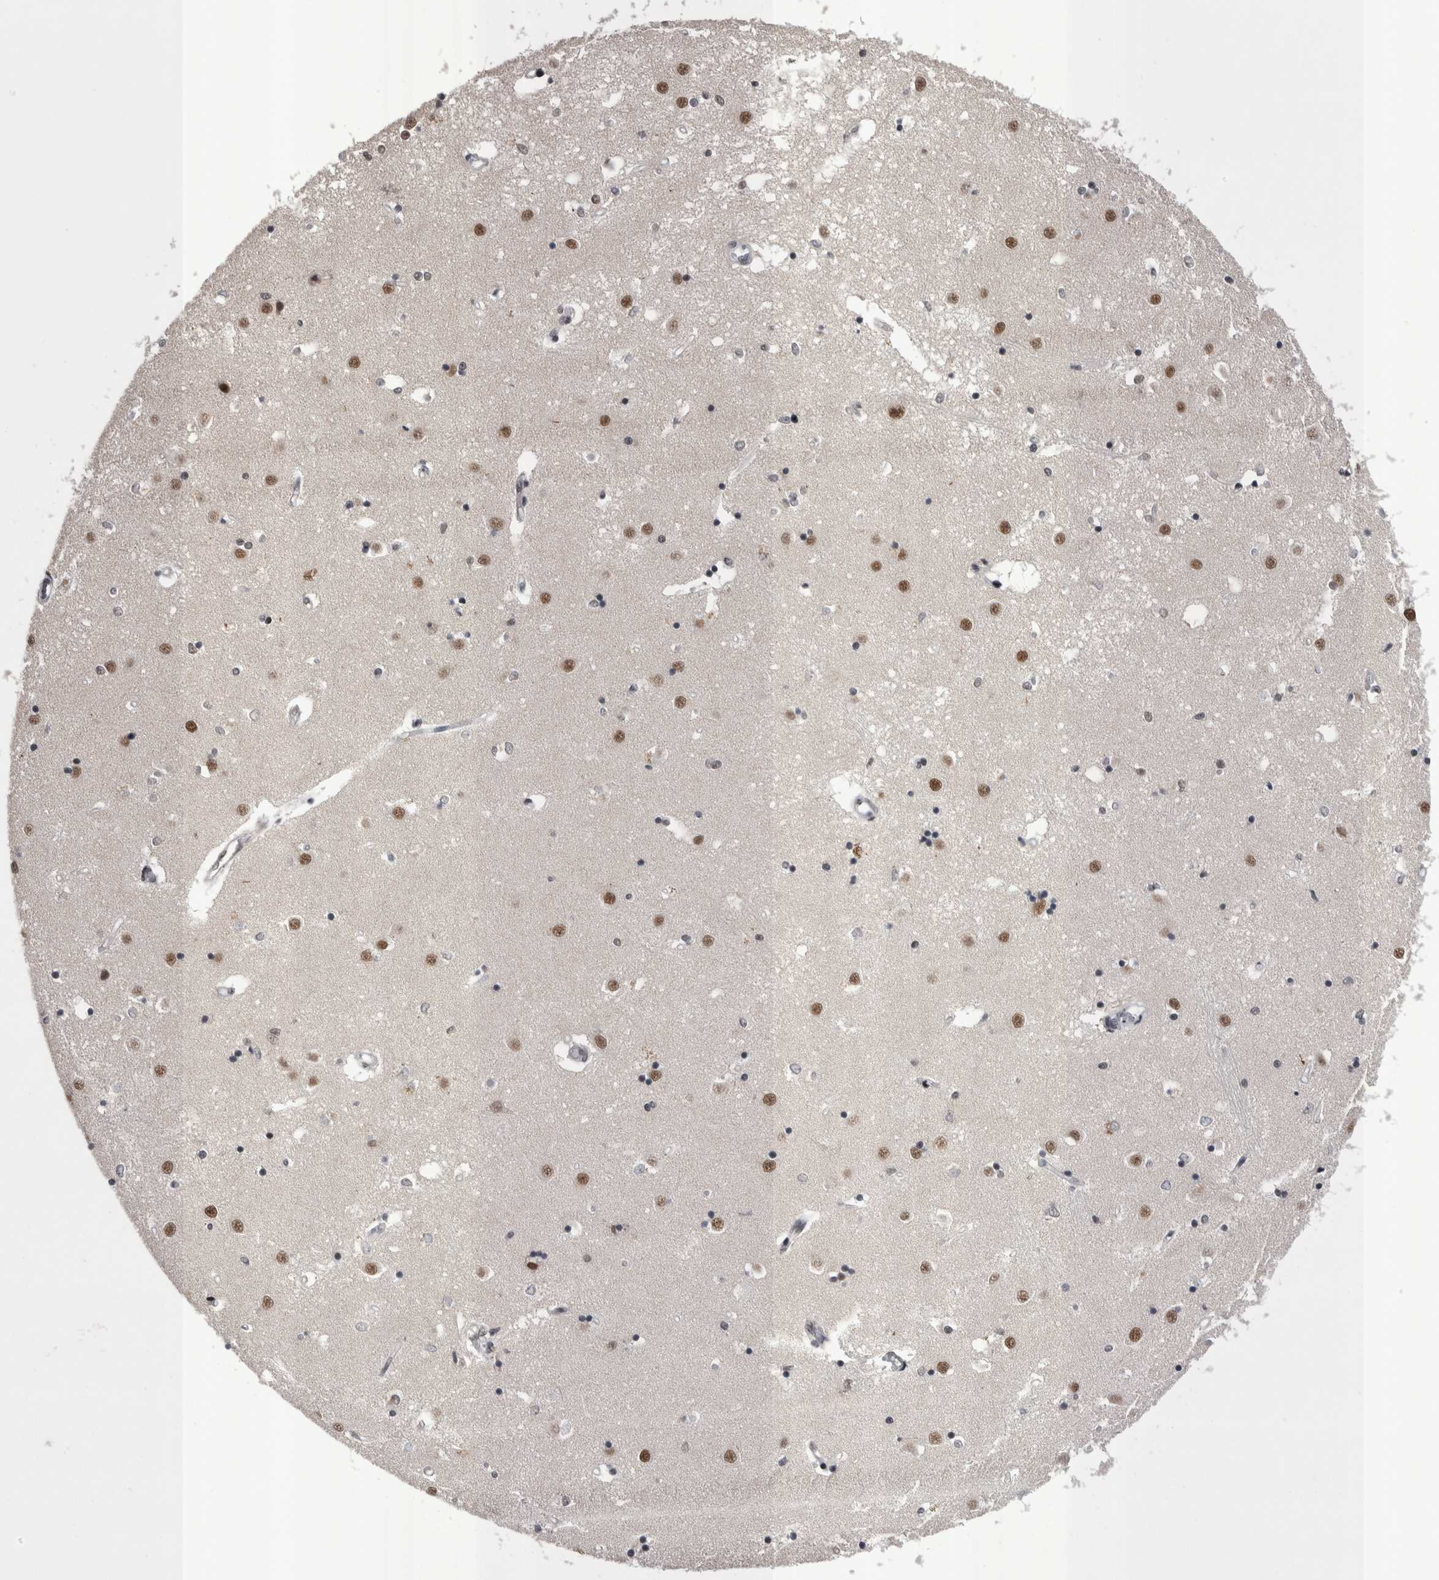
{"staining": {"intensity": "strong", "quantity": "25%-75%", "location": "nuclear"}, "tissue": "caudate", "cell_type": "Glial cells", "image_type": "normal", "snomed": [{"axis": "morphology", "description": "Normal tissue, NOS"}, {"axis": "topography", "description": "Lateral ventricle wall"}], "caption": "Protein expression analysis of benign caudate displays strong nuclear expression in about 25%-75% of glial cells.", "gene": "DMTF1", "patient": {"sex": "male", "age": 45}}